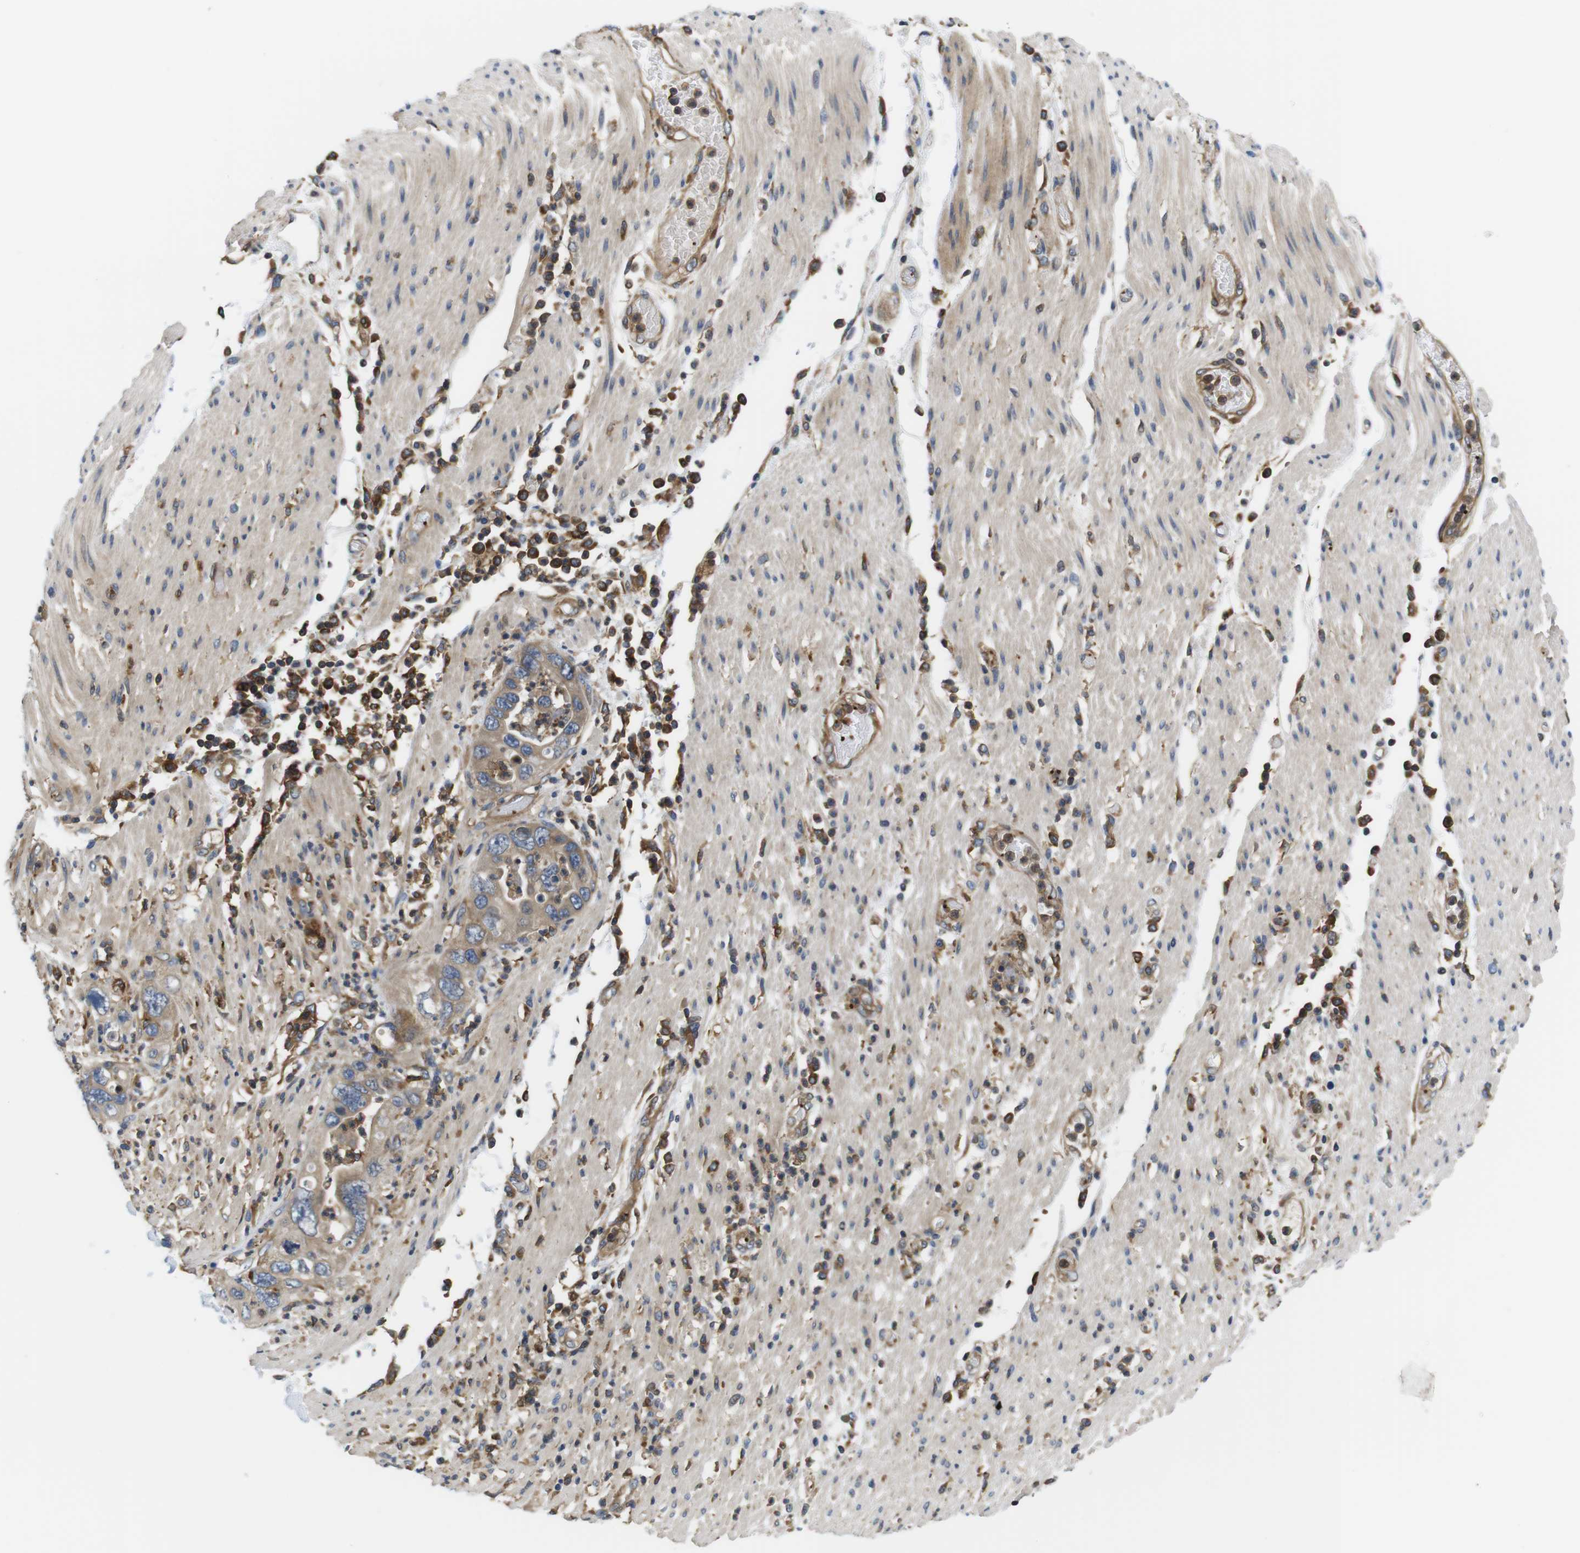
{"staining": {"intensity": "weak", "quantity": ">75%", "location": "cytoplasmic/membranous"}, "tissue": "pancreatic cancer", "cell_type": "Tumor cells", "image_type": "cancer", "snomed": [{"axis": "morphology", "description": "Adenocarcinoma, NOS"}, {"axis": "topography", "description": "Pancreas"}], "caption": "Pancreatic cancer stained with DAB IHC reveals low levels of weak cytoplasmic/membranous expression in approximately >75% of tumor cells.", "gene": "HERPUD2", "patient": {"sex": "female", "age": 71}}